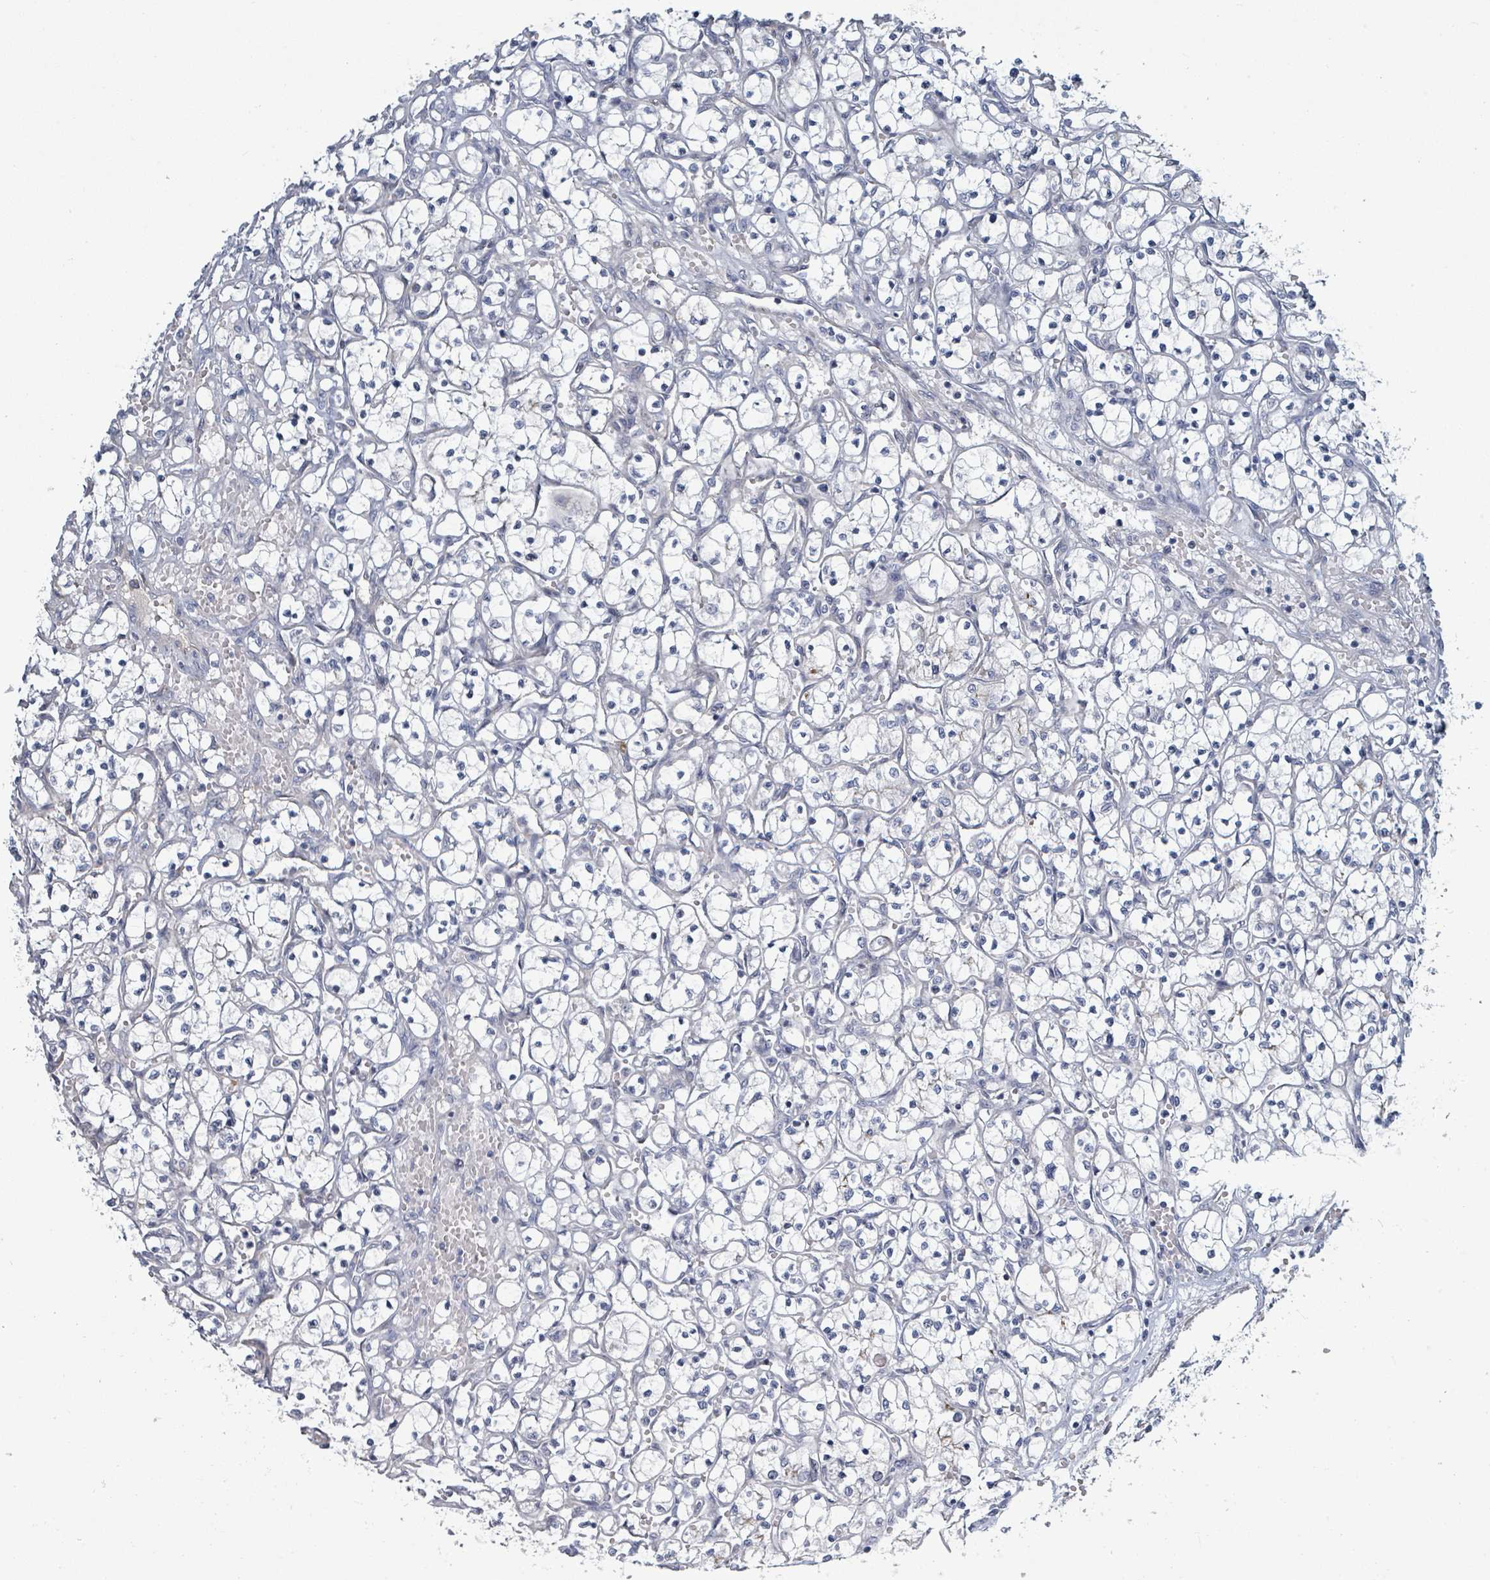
{"staining": {"intensity": "negative", "quantity": "none", "location": "none"}, "tissue": "renal cancer", "cell_type": "Tumor cells", "image_type": "cancer", "snomed": [{"axis": "morphology", "description": "Adenocarcinoma, NOS"}, {"axis": "topography", "description": "Kidney"}], "caption": "There is no significant expression in tumor cells of renal cancer (adenocarcinoma).", "gene": "RAB33B", "patient": {"sex": "female", "age": 69}}